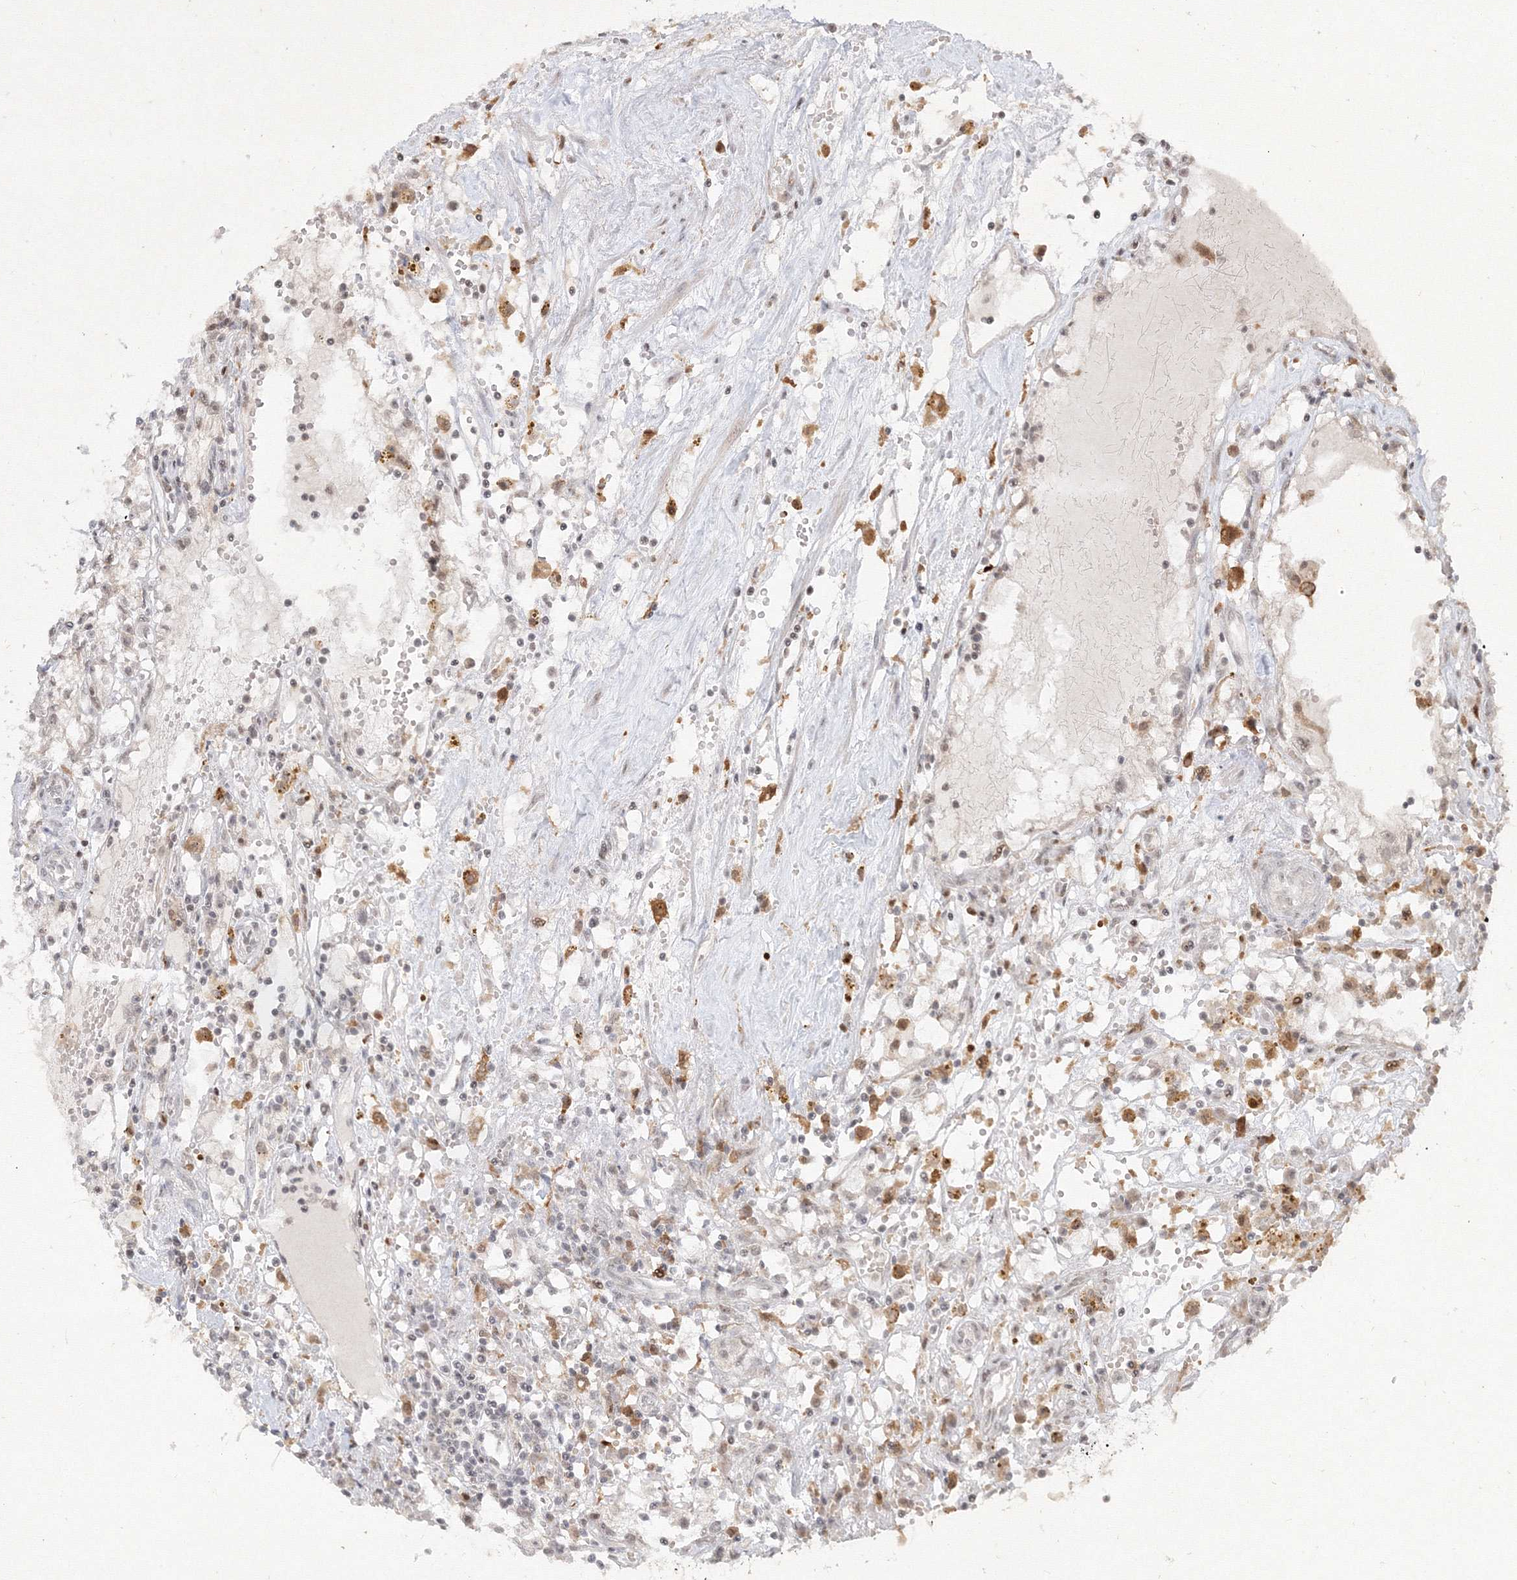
{"staining": {"intensity": "negative", "quantity": "none", "location": "none"}, "tissue": "renal cancer", "cell_type": "Tumor cells", "image_type": "cancer", "snomed": [{"axis": "morphology", "description": "Adenocarcinoma, NOS"}, {"axis": "topography", "description": "Kidney"}], "caption": "Tumor cells are negative for brown protein staining in adenocarcinoma (renal).", "gene": "TAB1", "patient": {"sex": "male", "age": 56}}